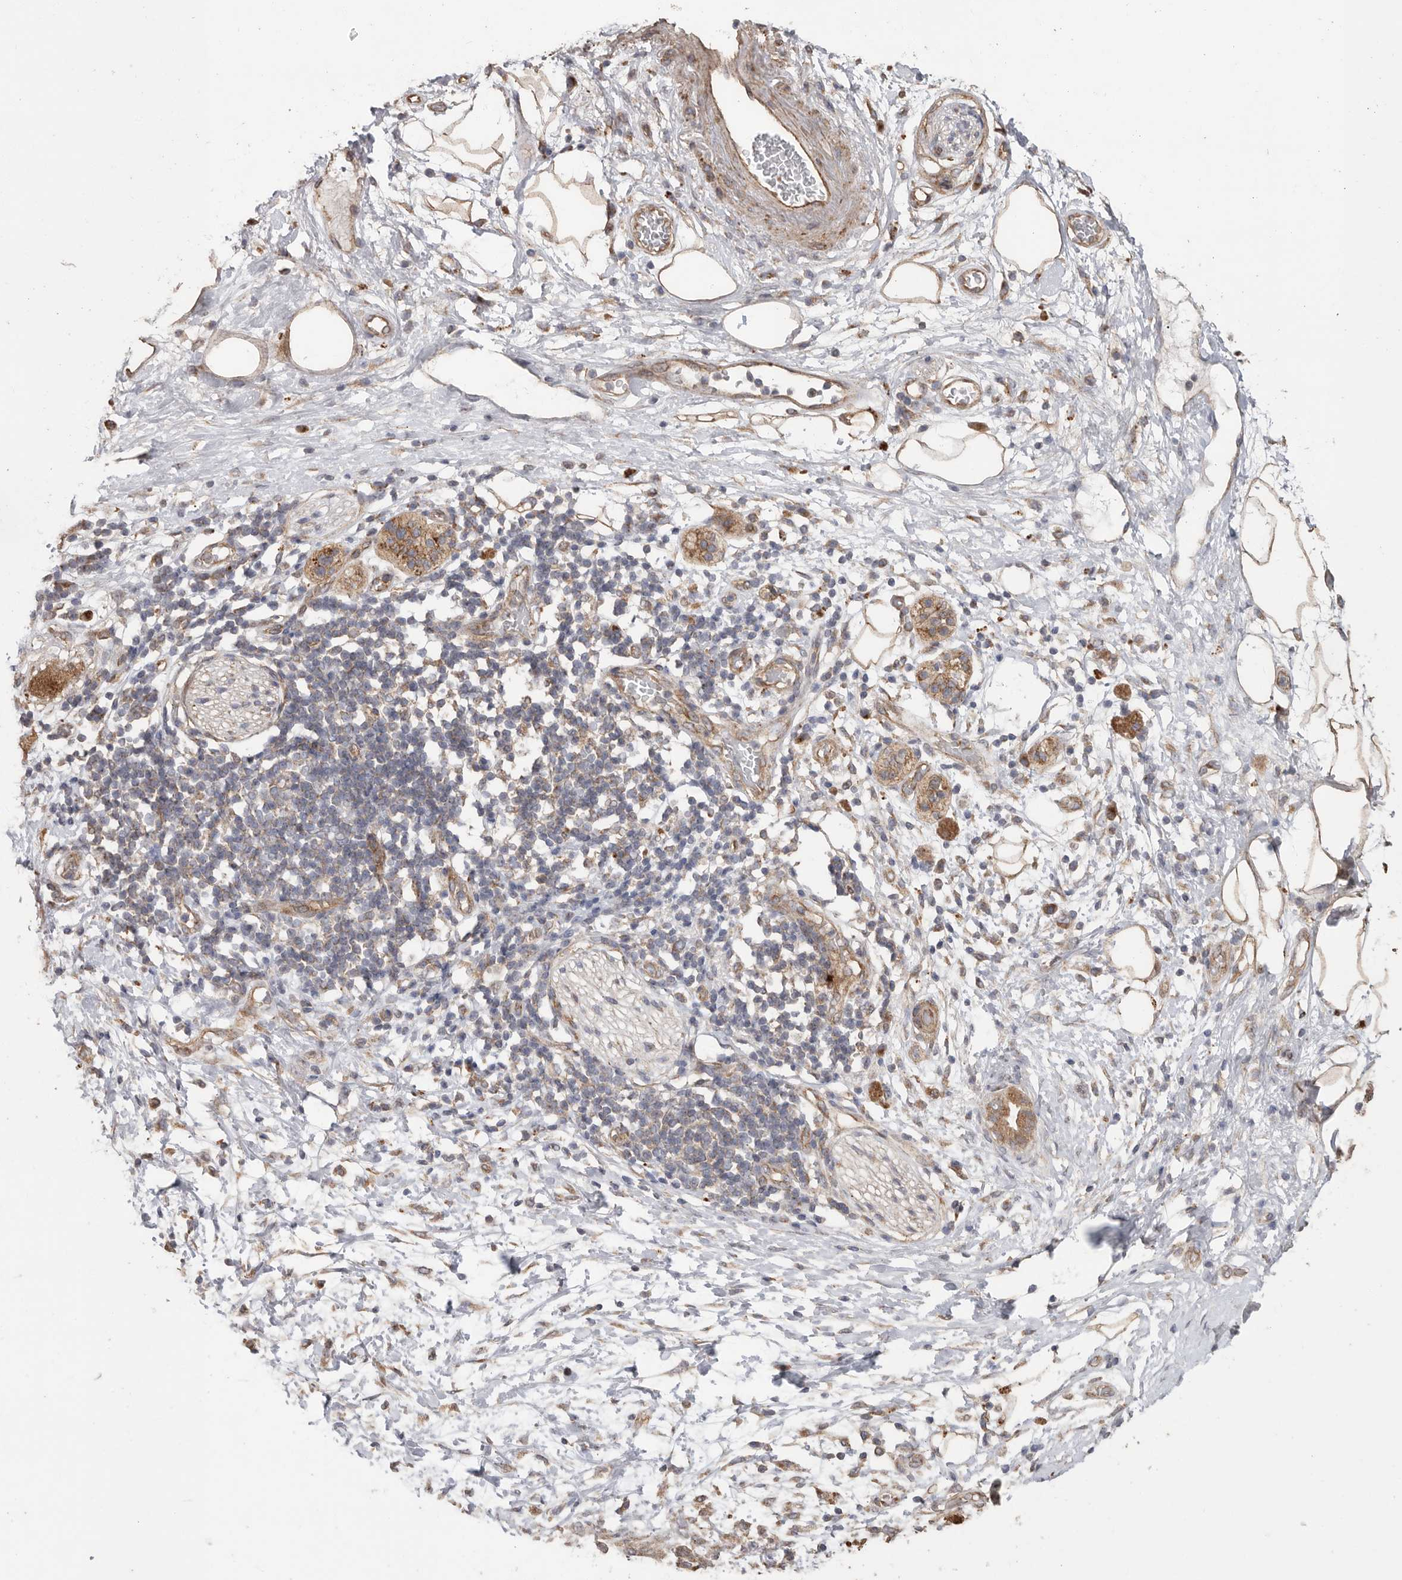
{"staining": {"intensity": "strong", "quantity": ">75%", "location": "cytoplasmic/membranous"}, "tissue": "adipose tissue", "cell_type": "Adipocytes", "image_type": "normal", "snomed": [{"axis": "morphology", "description": "Normal tissue, NOS"}, {"axis": "morphology", "description": "Adenocarcinoma, NOS"}, {"axis": "topography", "description": "Duodenum"}, {"axis": "topography", "description": "Peripheral nerve tissue"}], "caption": "An immunohistochemistry image of unremarkable tissue is shown. Protein staining in brown highlights strong cytoplasmic/membranous positivity in adipose tissue within adipocytes.", "gene": "PODXL2", "patient": {"sex": "female", "age": 60}}